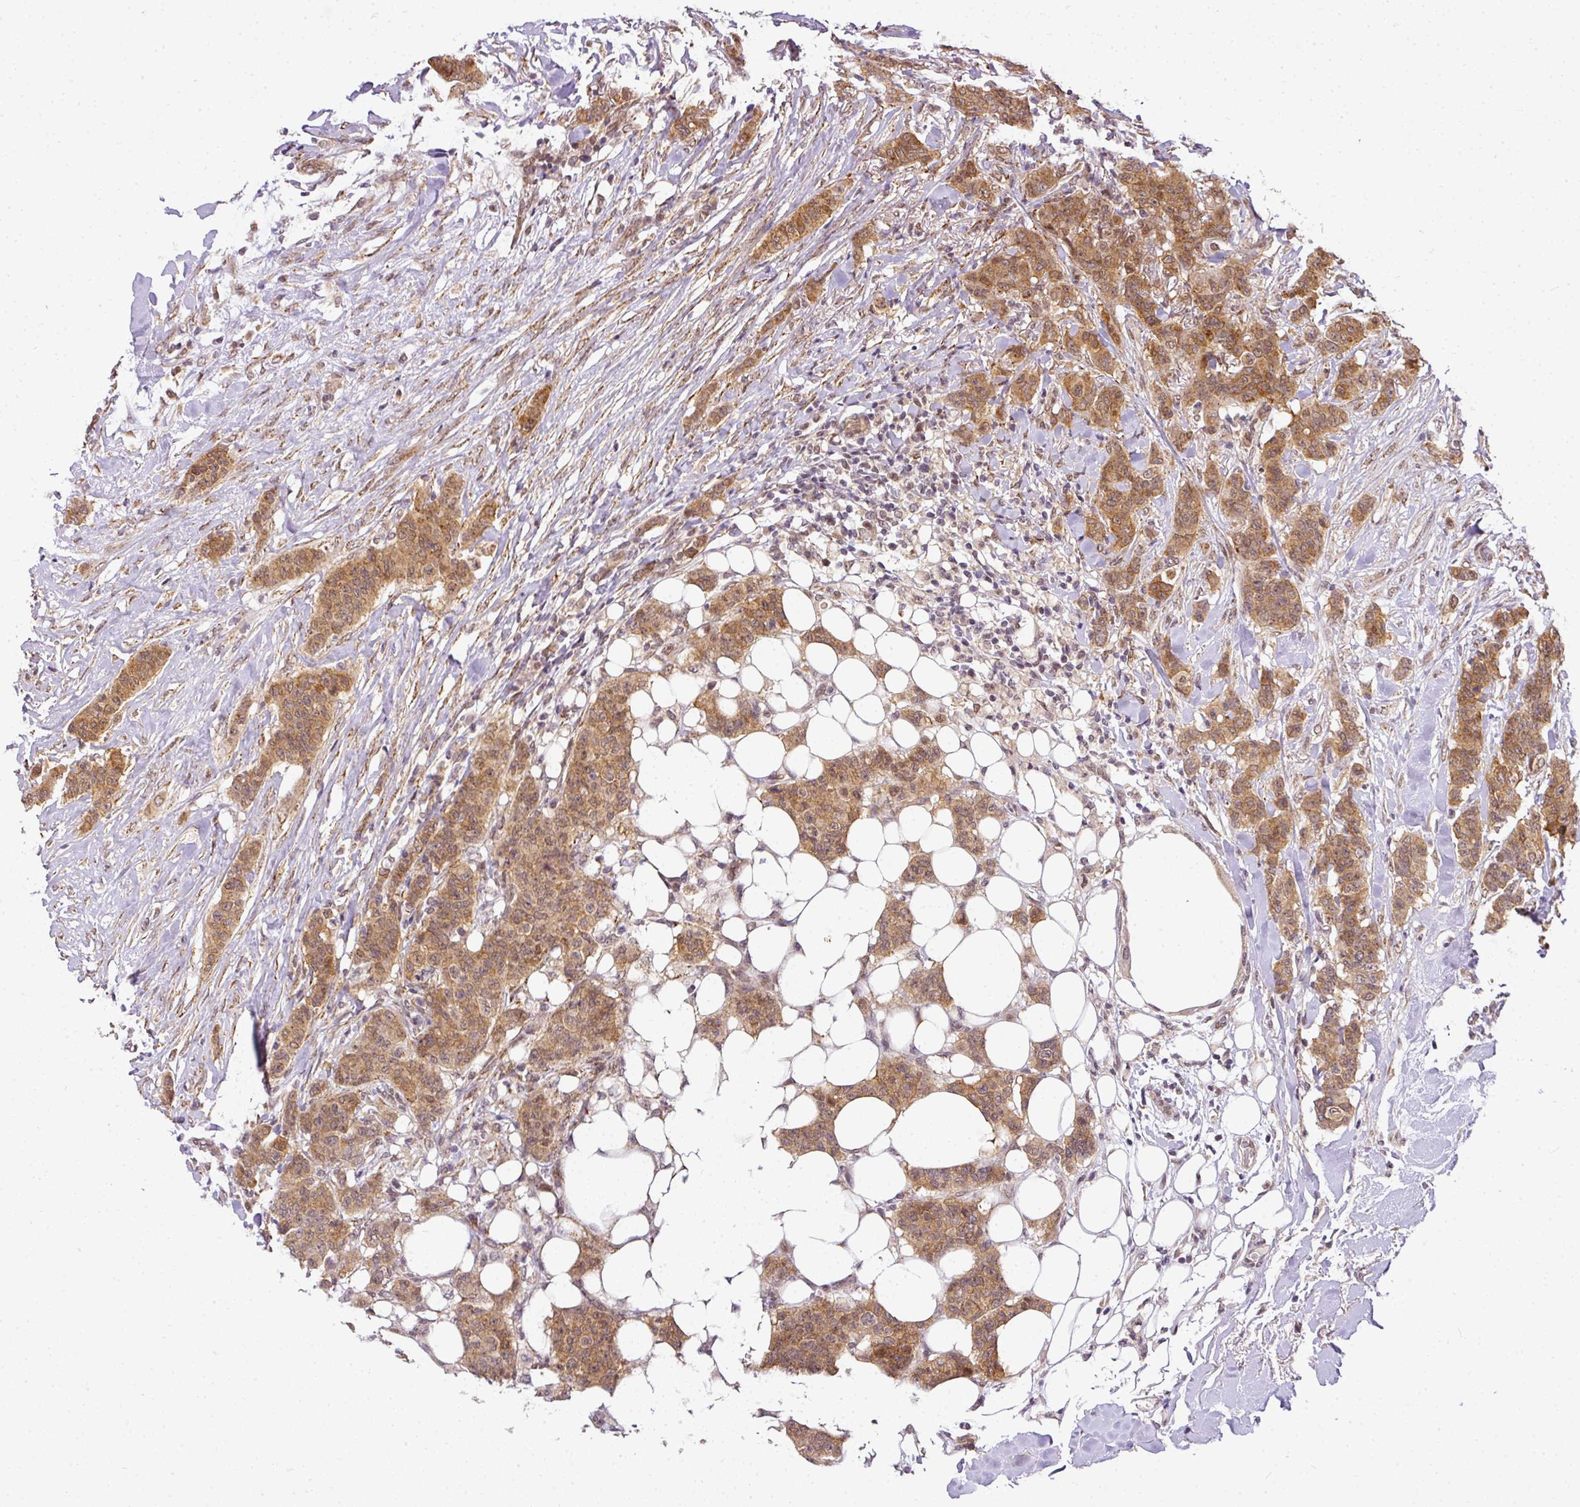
{"staining": {"intensity": "moderate", "quantity": ">75%", "location": "cytoplasmic/membranous,nuclear"}, "tissue": "breast cancer", "cell_type": "Tumor cells", "image_type": "cancer", "snomed": [{"axis": "morphology", "description": "Duct carcinoma"}, {"axis": "topography", "description": "Breast"}], "caption": "Immunohistochemistry (DAB (3,3'-diaminobenzidine)) staining of human breast cancer demonstrates moderate cytoplasmic/membranous and nuclear protein staining in about >75% of tumor cells. The staining was performed using DAB, with brown indicating positive protein expression. Nuclei are stained blue with hematoxylin.", "gene": "C1orf226", "patient": {"sex": "female", "age": 40}}